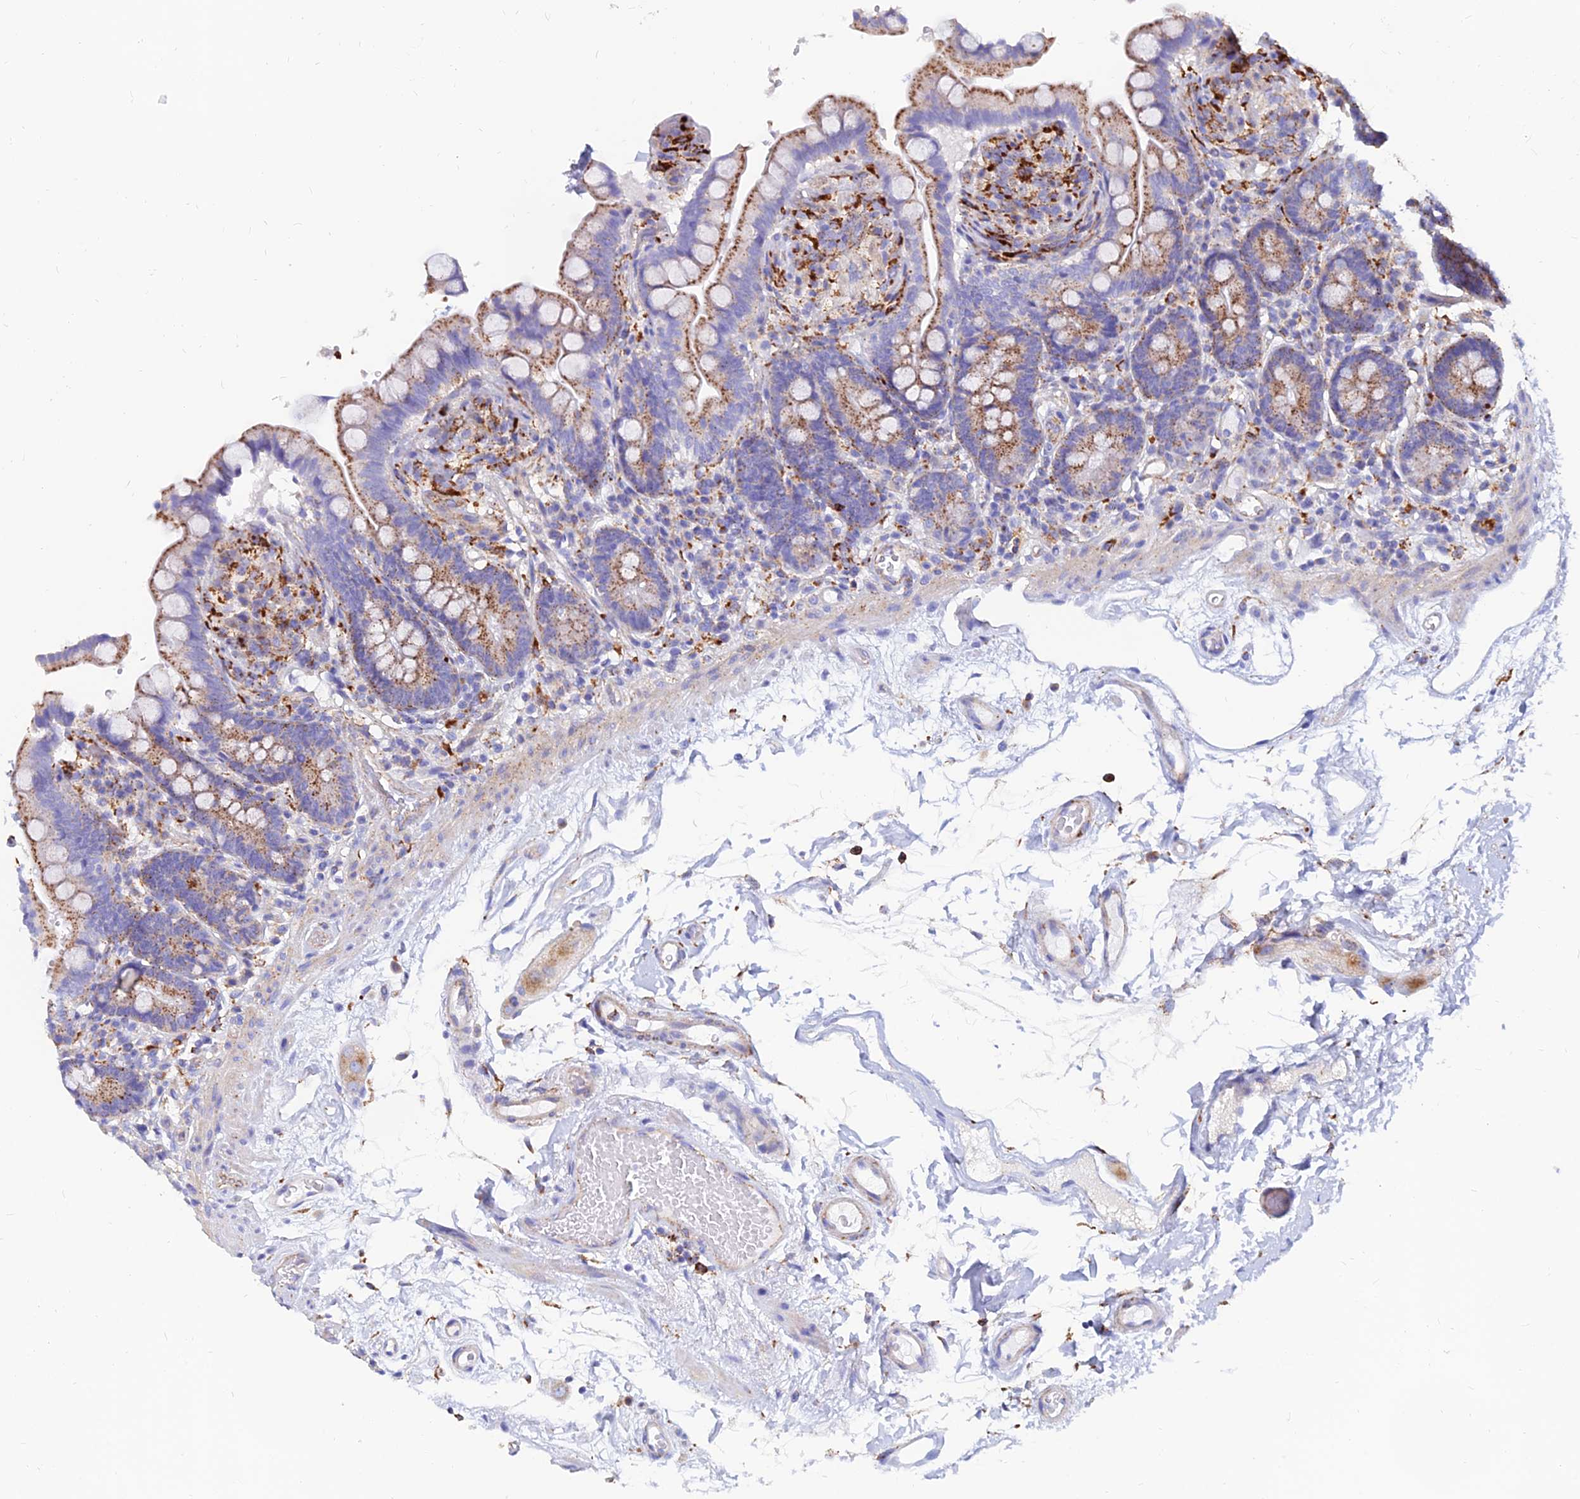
{"staining": {"intensity": "weak", "quantity": "25%-75%", "location": "cytoplasmic/membranous"}, "tissue": "colon", "cell_type": "Endothelial cells", "image_type": "normal", "snomed": [{"axis": "morphology", "description": "Normal tissue, NOS"}, {"axis": "topography", "description": "Smooth muscle"}, {"axis": "topography", "description": "Colon"}], "caption": "The micrograph displays staining of unremarkable colon, revealing weak cytoplasmic/membranous protein expression (brown color) within endothelial cells. (Brightfield microscopy of DAB IHC at high magnification).", "gene": "SPNS1", "patient": {"sex": "male", "age": 73}}